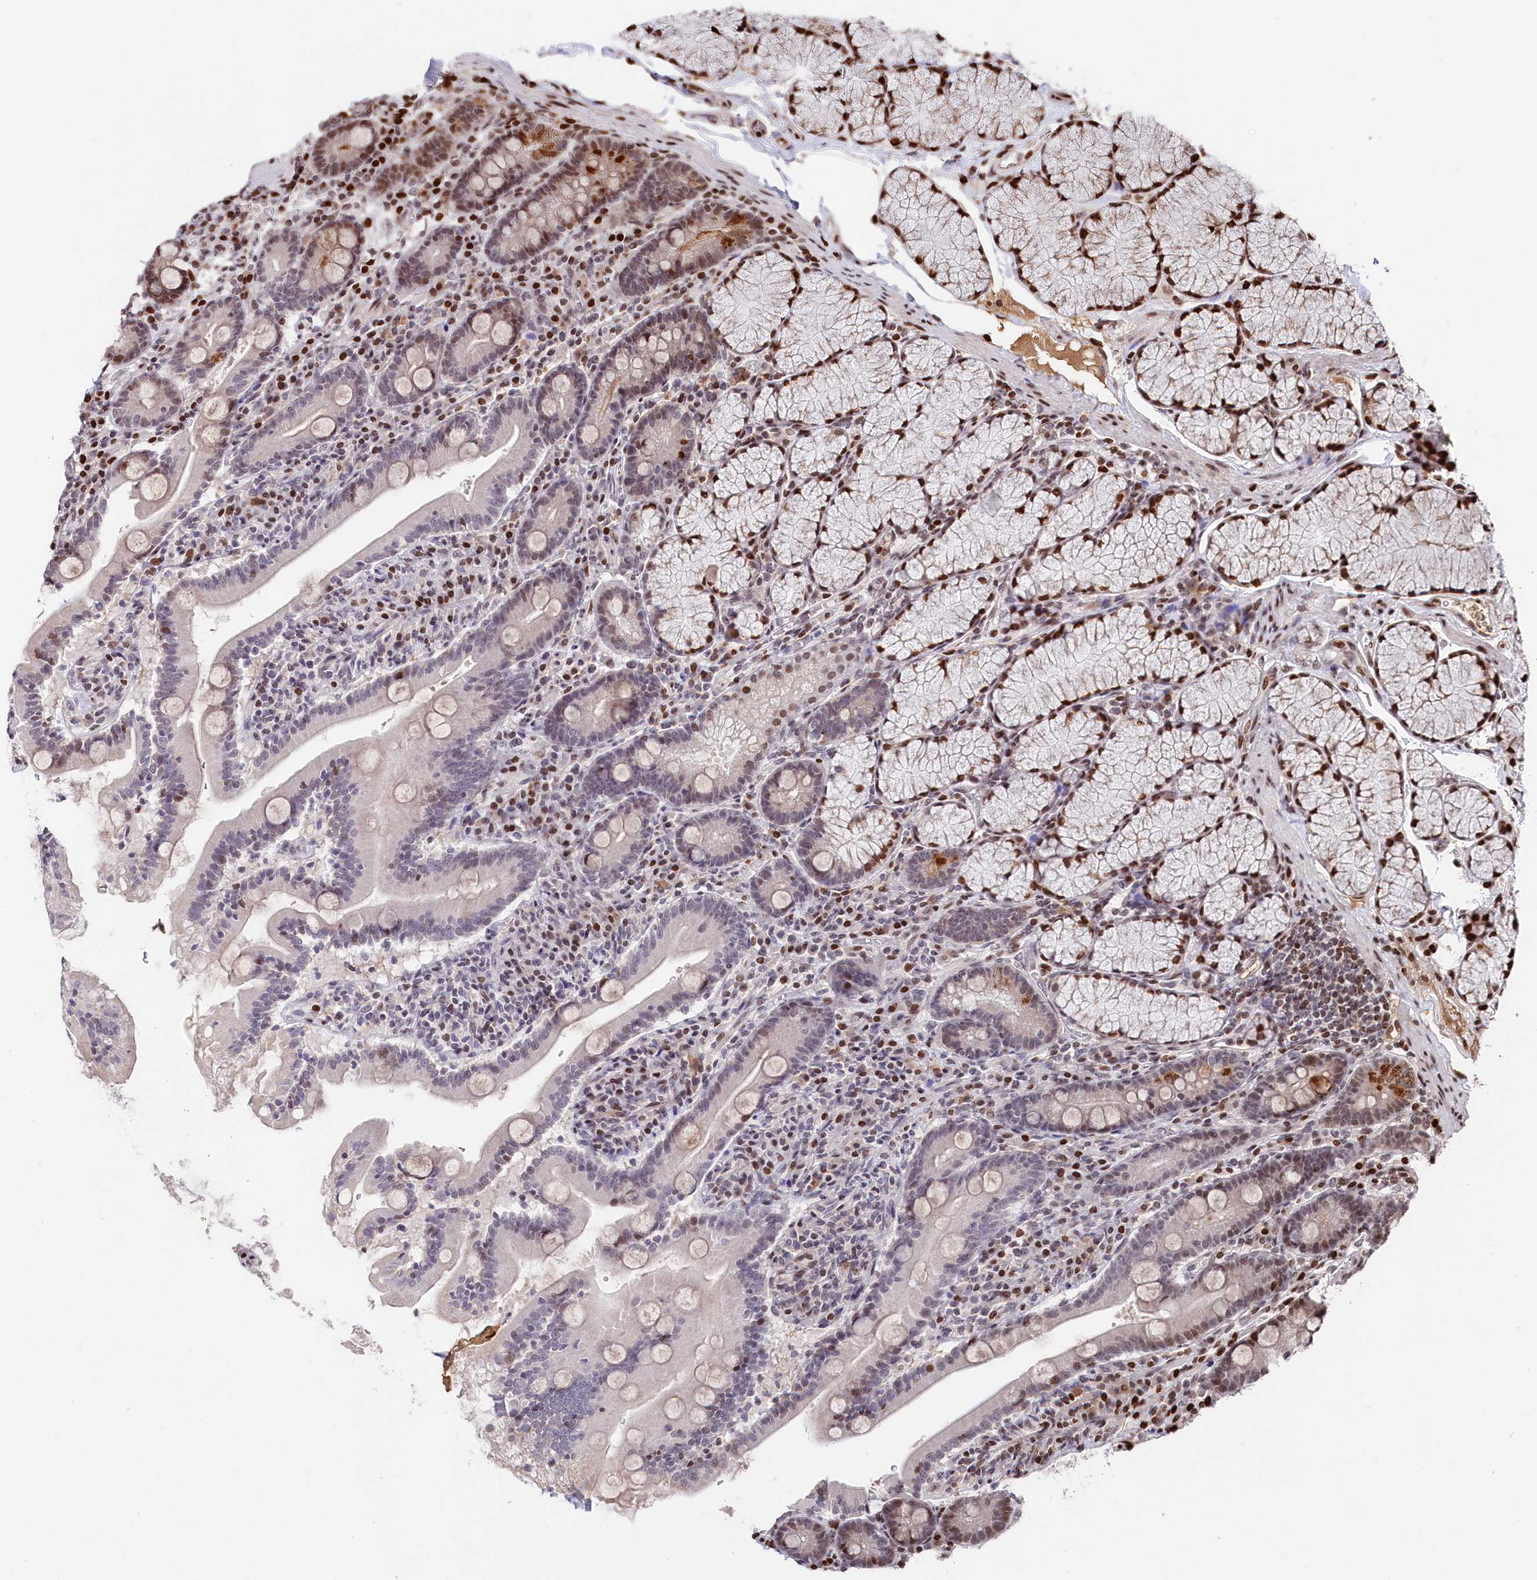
{"staining": {"intensity": "strong", "quantity": "<25%", "location": "nuclear"}, "tissue": "duodenum", "cell_type": "Glandular cells", "image_type": "normal", "snomed": [{"axis": "morphology", "description": "Normal tissue, NOS"}, {"axis": "topography", "description": "Duodenum"}], "caption": "Brown immunohistochemical staining in normal human duodenum demonstrates strong nuclear positivity in about <25% of glandular cells.", "gene": "MCF2L2", "patient": {"sex": "male", "age": 35}}